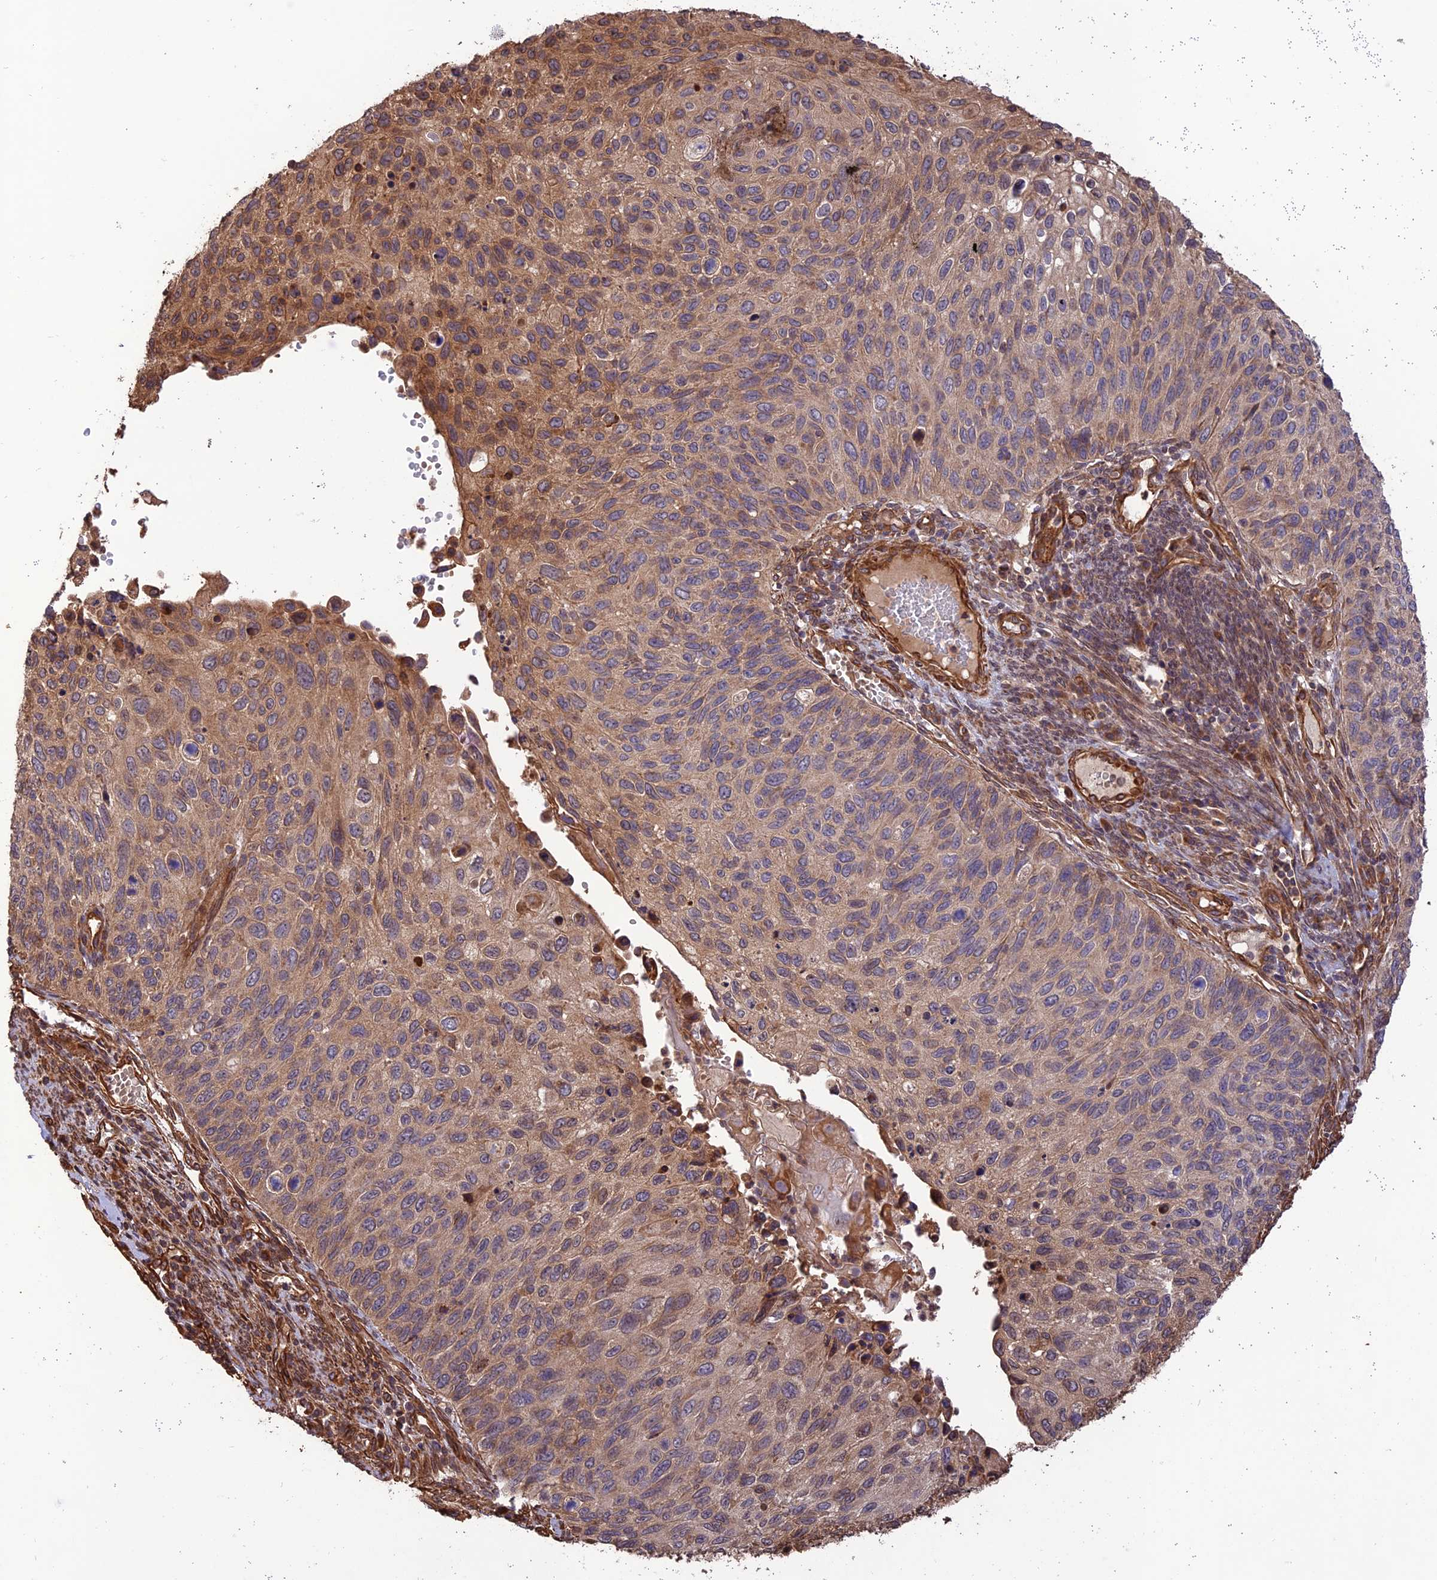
{"staining": {"intensity": "moderate", "quantity": "<25%", "location": "cytoplasmic/membranous"}, "tissue": "cervical cancer", "cell_type": "Tumor cells", "image_type": "cancer", "snomed": [{"axis": "morphology", "description": "Squamous cell carcinoma, NOS"}, {"axis": "topography", "description": "Cervix"}], "caption": "Cervical cancer (squamous cell carcinoma) tissue reveals moderate cytoplasmic/membranous positivity in approximately <25% of tumor cells", "gene": "CREBL2", "patient": {"sex": "female", "age": 70}}